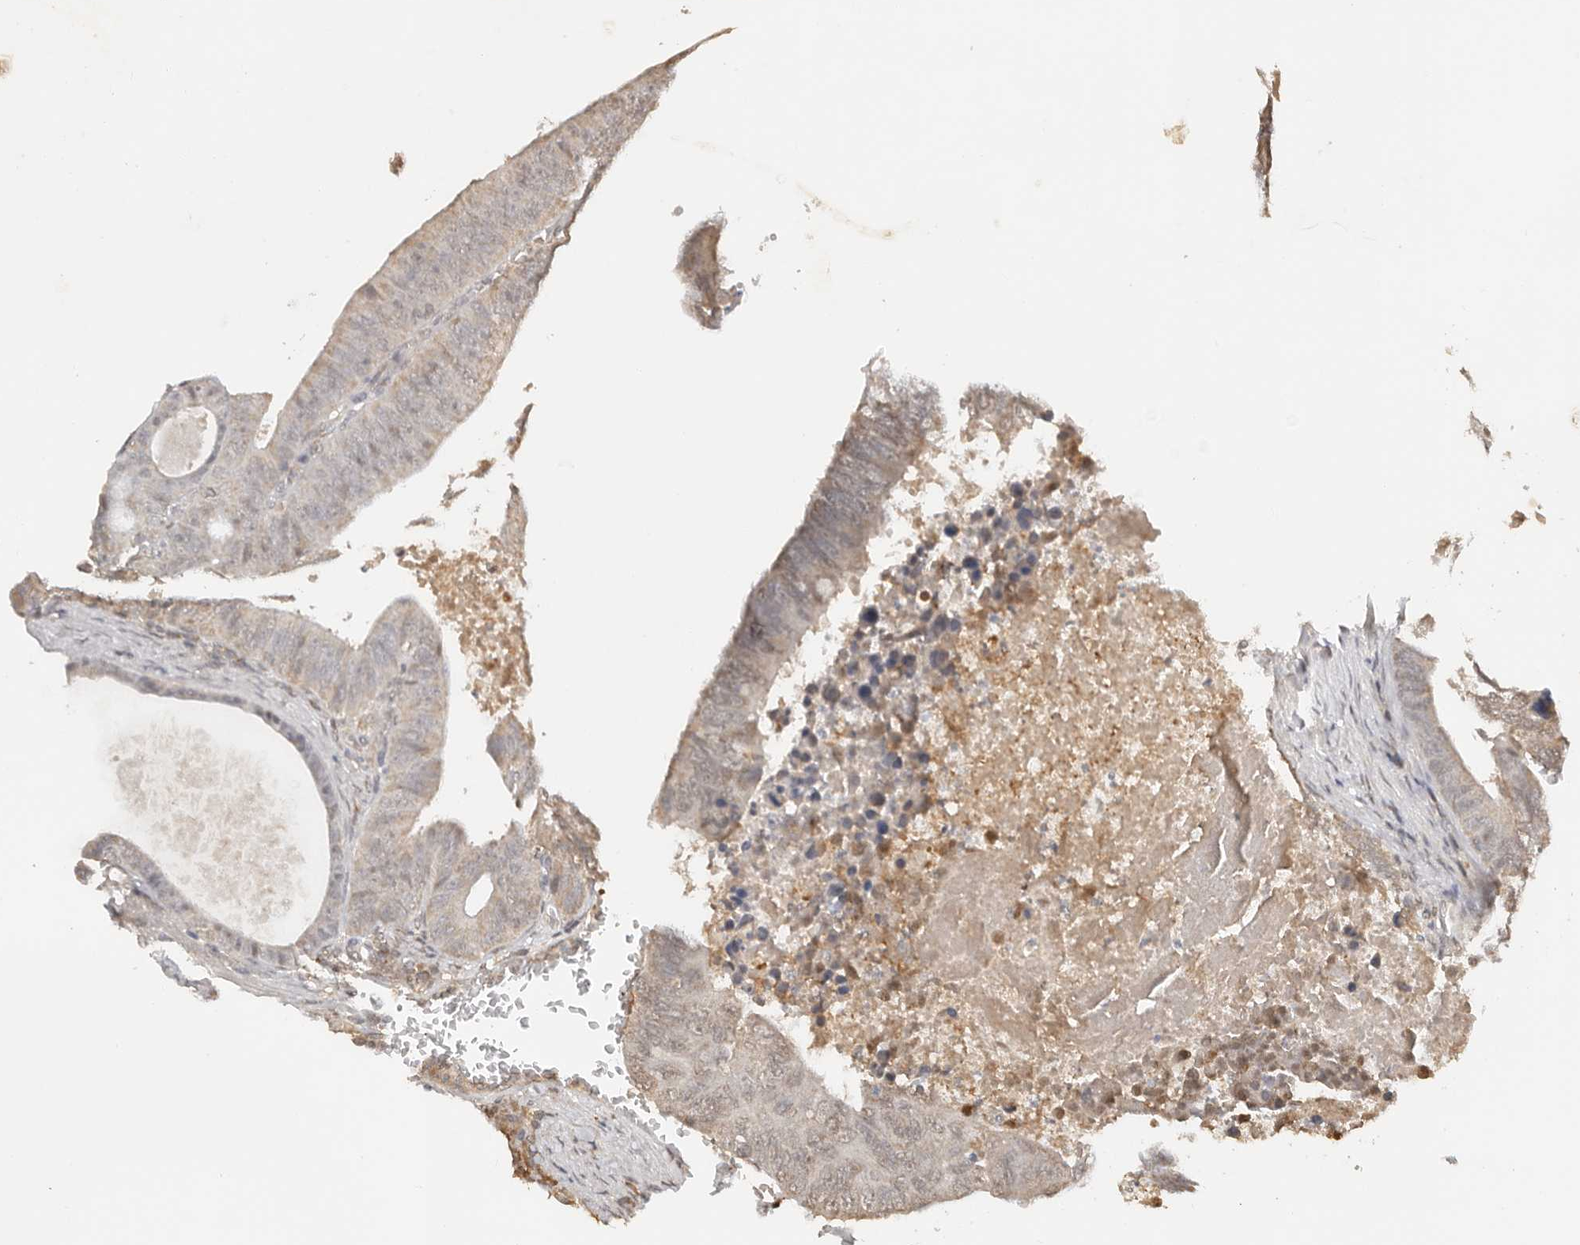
{"staining": {"intensity": "weak", "quantity": "<25%", "location": "cytoplasmic/membranous,nuclear"}, "tissue": "colorectal cancer", "cell_type": "Tumor cells", "image_type": "cancer", "snomed": [{"axis": "morphology", "description": "Adenocarcinoma, NOS"}, {"axis": "topography", "description": "Colon"}], "caption": "DAB (3,3'-diaminobenzidine) immunohistochemical staining of colorectal cancer (adenocarcinoma) reveals no significant staining in tumor cells. The staining is performed using DAB brown chromogen with nuclei counter-stained in using hematoxylin.", "gene": "SEC14L1", "patient": {"sex": "male", "age": 87}}